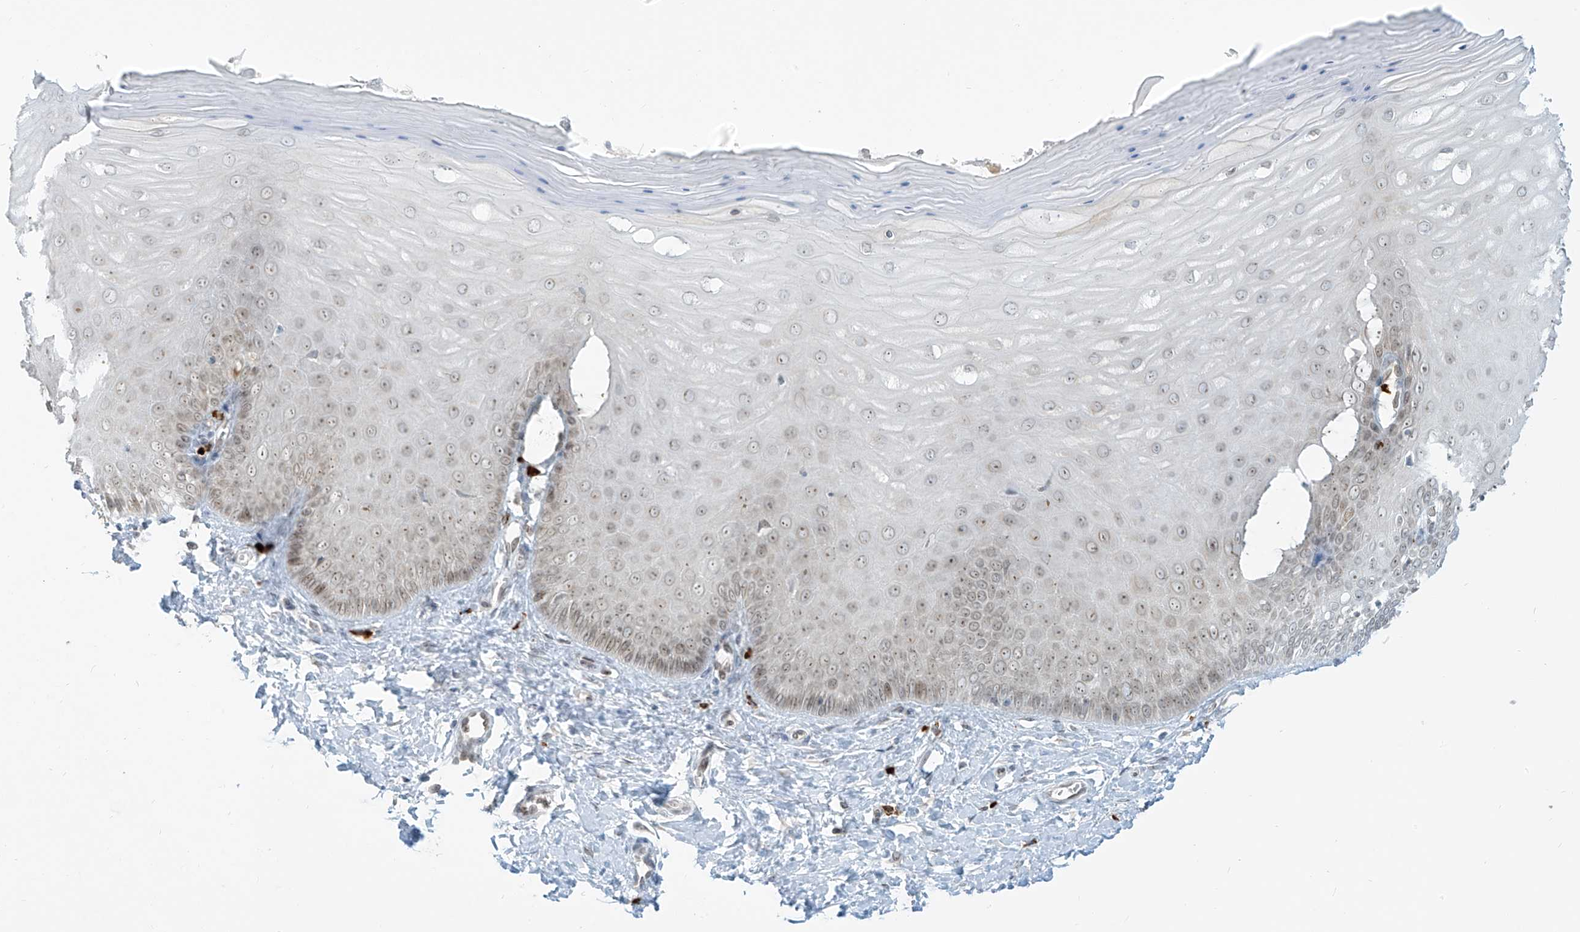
{"staining": {"intensity": "moderate", "quantity": ">75%", "location": "nuclear"}, "tissue": "cervix", "cell_type": "Glandular cells", "image_type": "normal", "snomed": [{"axis": "morphology", "description": "Normal tissue, NOS"}, {"axis": "topography", "description": "Cervix"}], "caption": "Benign cervix exhibits moderate nuclear expression in approximately >75% of glandular cells.", "gene": "SAMD15", "patient": {"sex": "female", "age": 55}}